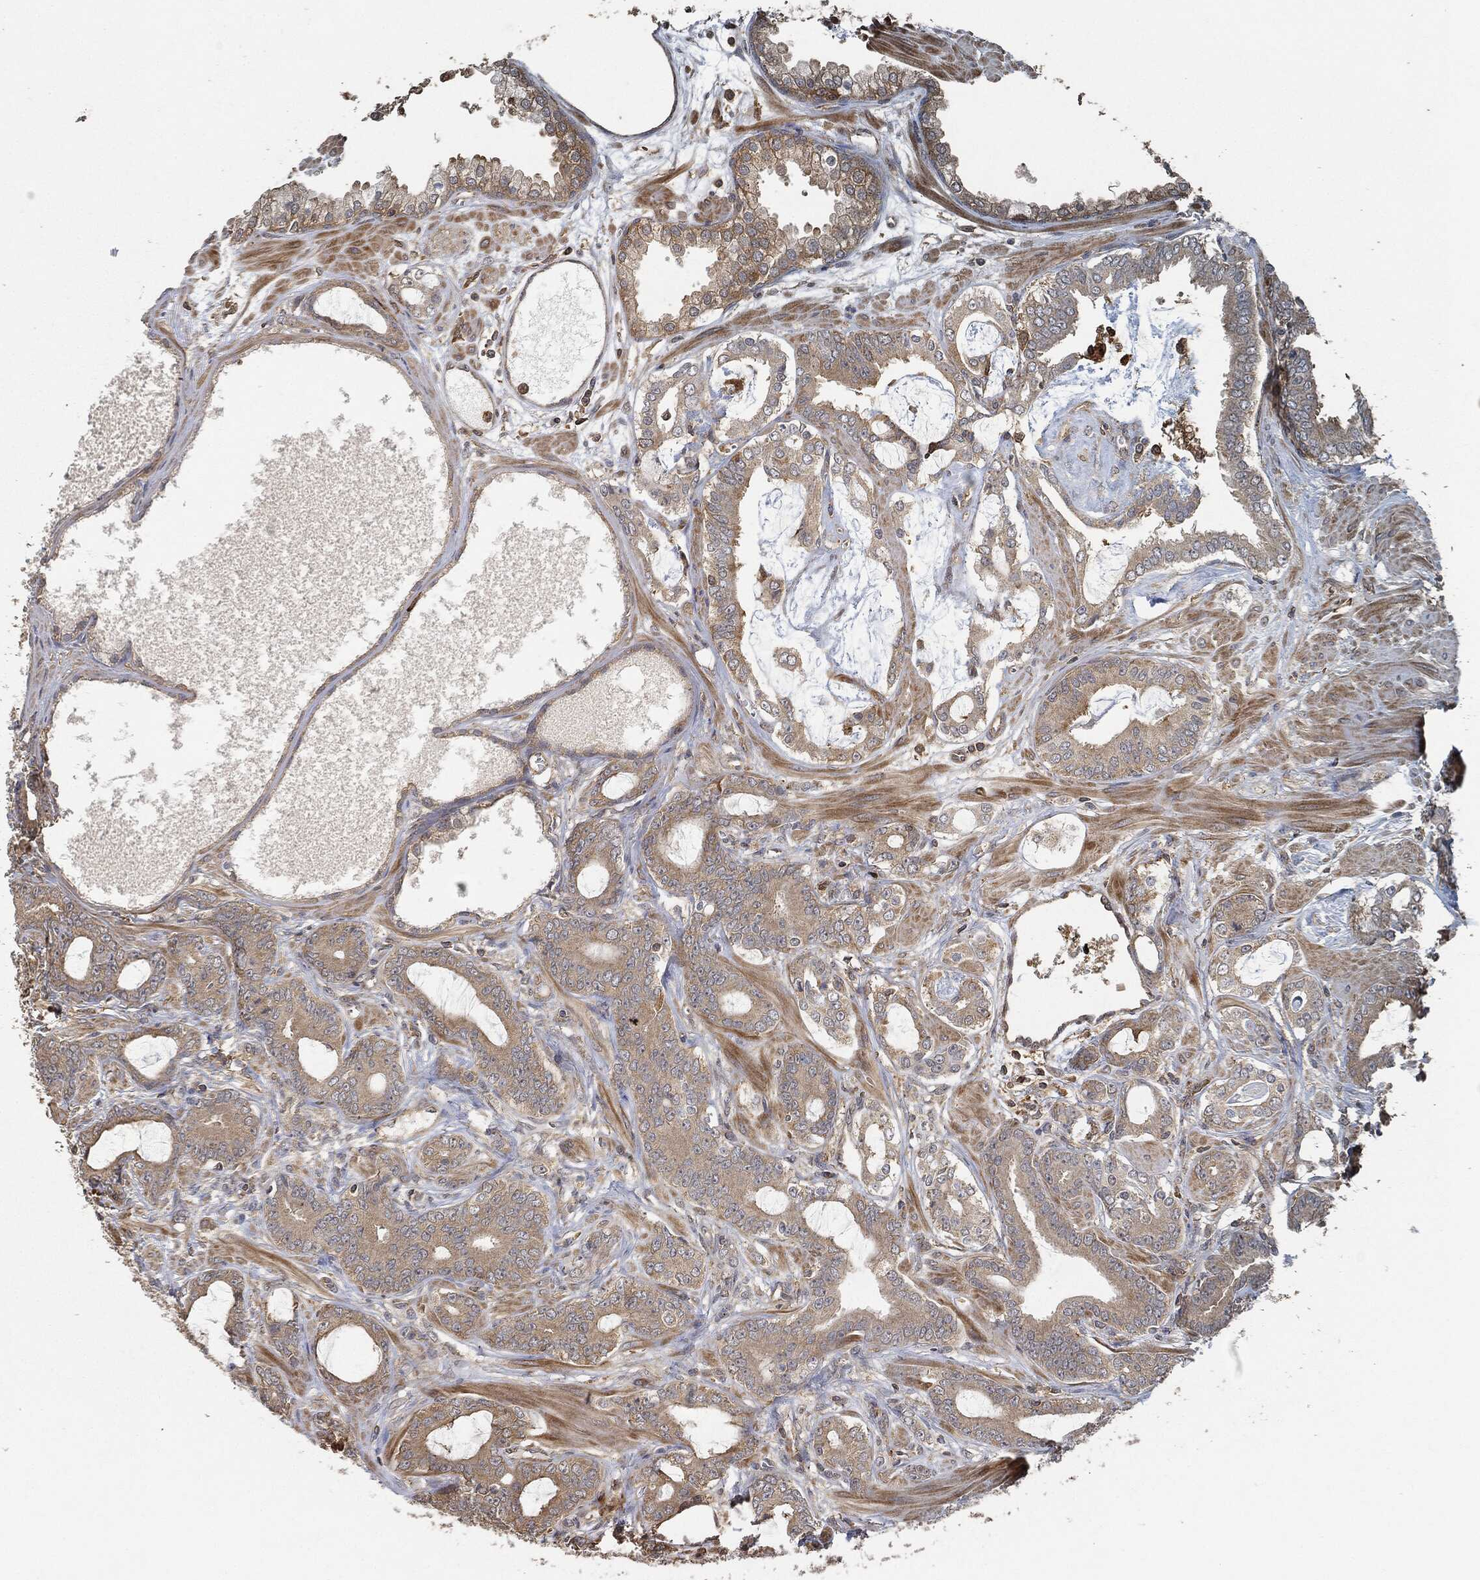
{"staining": {"intensity": "moderate", "quantity": "<25%", "location": "cytoplasmic/membranous"}, "tissue": "prostate cancer", "cell_type": "Tumor cells", "image_type": "cancer", "snomed": [{"axis": "morphology", "description": "Adenocarcinoma, NOS"}, {"axis": "topography", "description": "Prostate"}], "caption": "Immunohistochemical staining of prostate adenocarcinoma displays low levels of moderate cytoplasmic/membranous protein staining in about <25% of tumor cells.", "gene": "TPT1", "patient": {"sex": "male", "age": 55}}